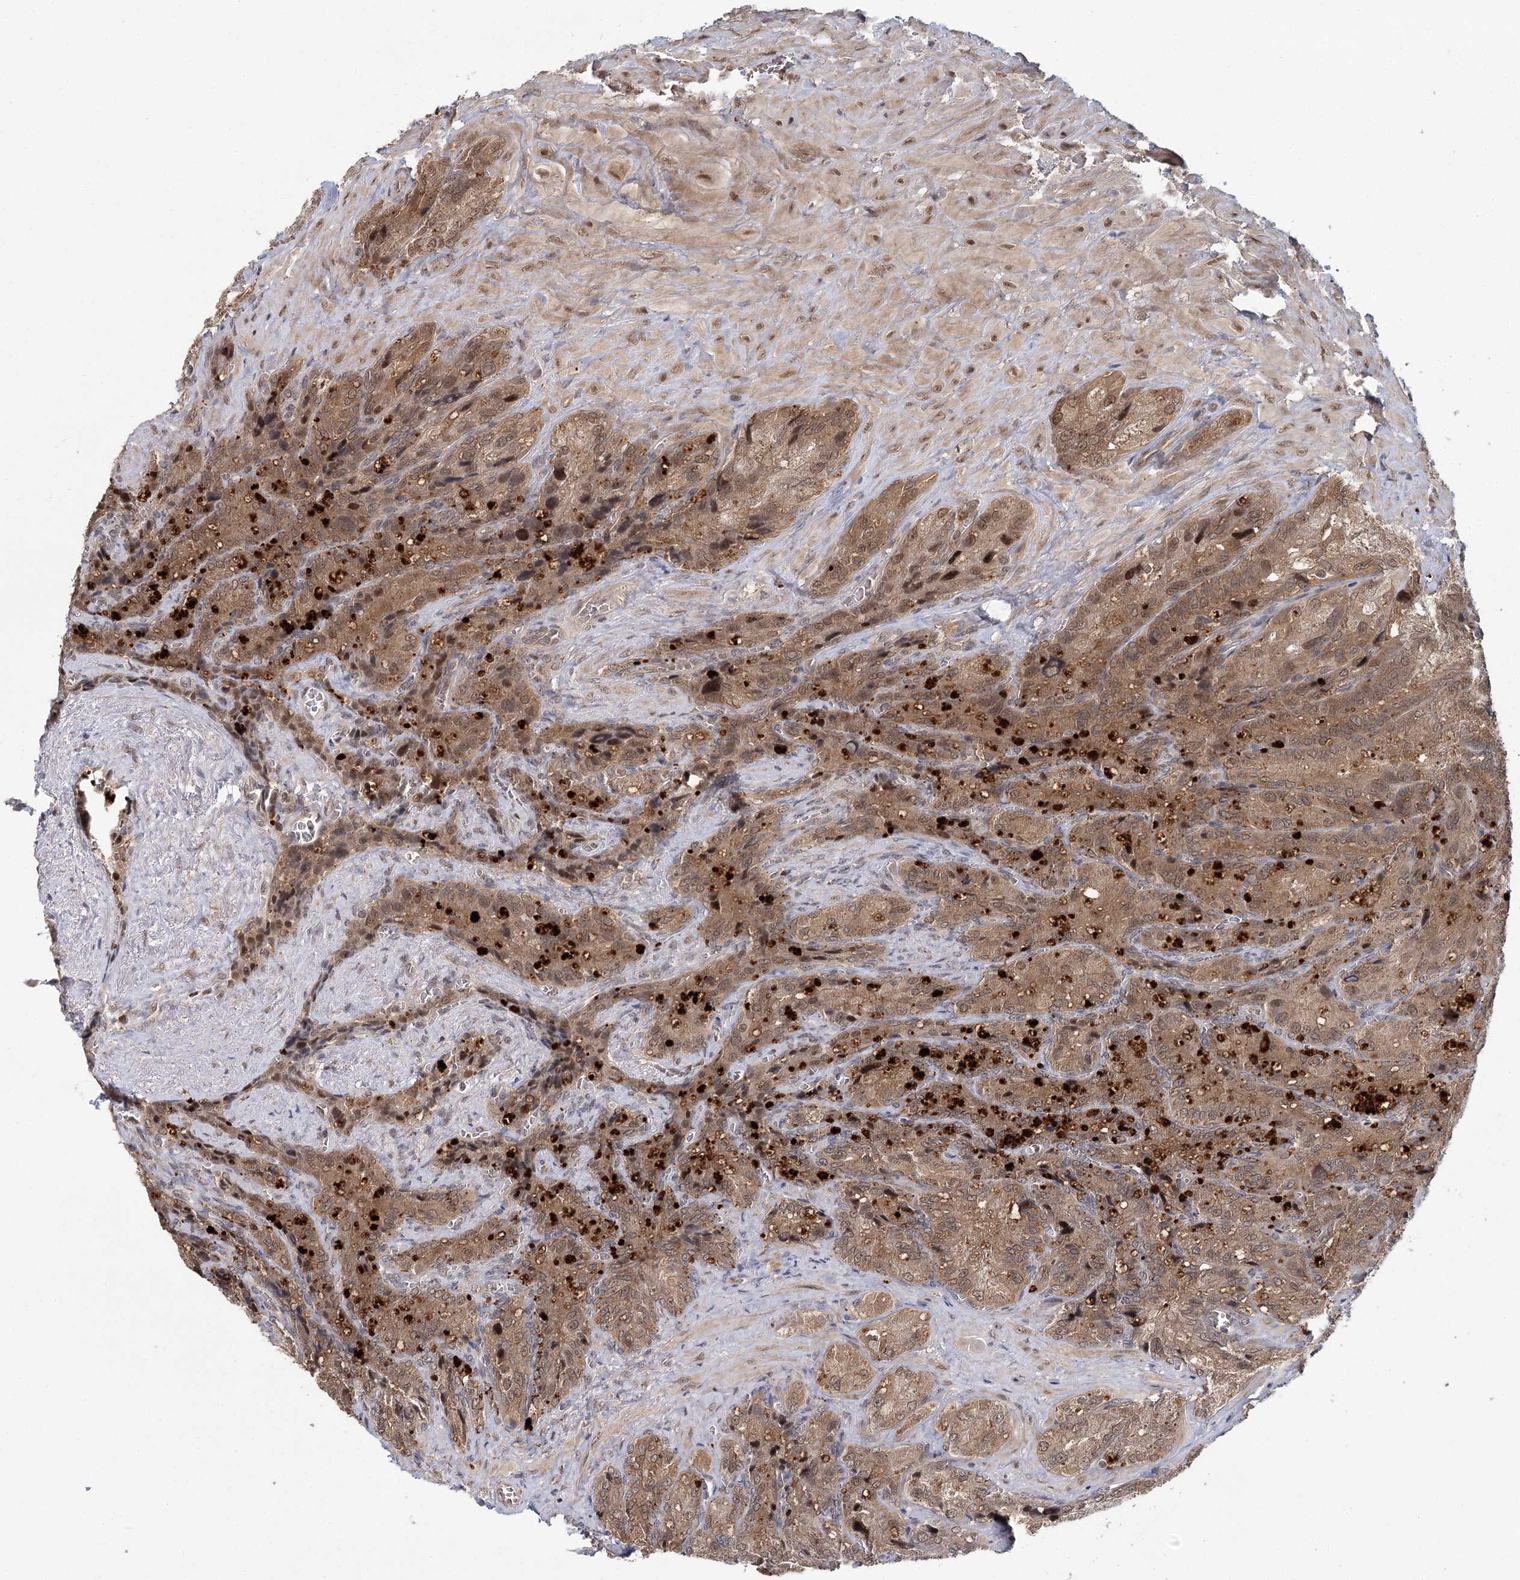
{"staining": {"intensity": "moderate", "quantity": ">75%", "location": "cytoplasmic/membranous,nuclear"}, "tissue": "seminal vesicle", "cell_type": "Glandular cells", "image_type": "normal", "snomed": [{"axis": "morphology", "description": "Normal tissue, NOS"}, {"axis": "topography", "description": "Seminal veicle"}], "caption": "IHC micrograph of normal seminal vesicle stained for a protein (brown), which reveals medium levels of moderate cytoplasmic/membranous,nuclear positivity in about >75% of glandular cells.", "gene": "N6AMT1", "patient": {"sex": "male", "age": 62}}